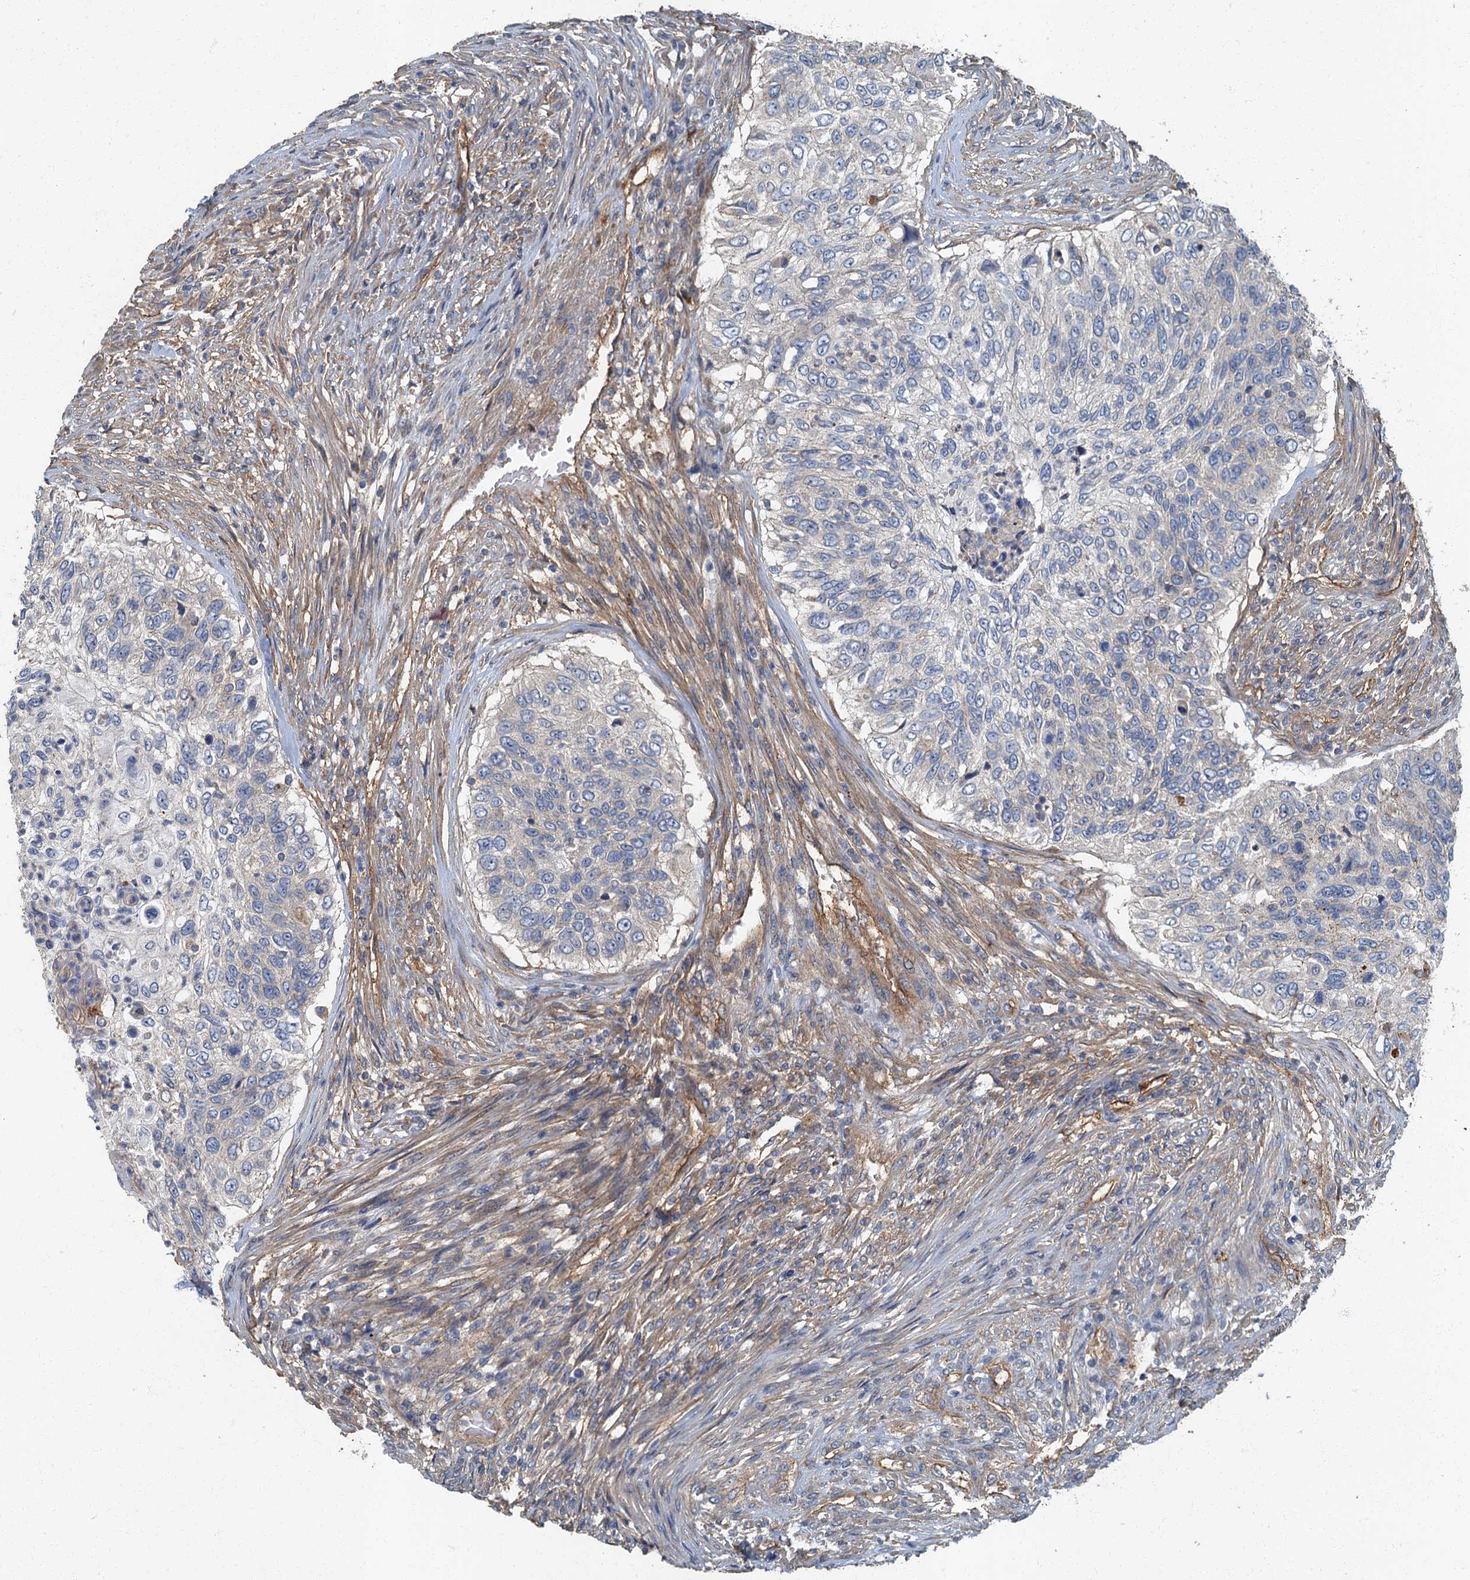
{"staining": {"intensity": "negative", "quantity": "none", "location": "none"}, "tissue": "urothelial cancer", "cell_type": "Tumor cells", "image_type": "cancer", "snomed": [{"axis": "morphology", "description": "Urothelial carcinoma, High grade"}, {"axis": "topography", "description": "Urinary bladder"}], "caption": "Urothelial cancer was stained to show a protein in brown. There is no significant positivity in tumor cells.", "gene": "ARL11", "patient": {"sex": "female", "age": 60}}